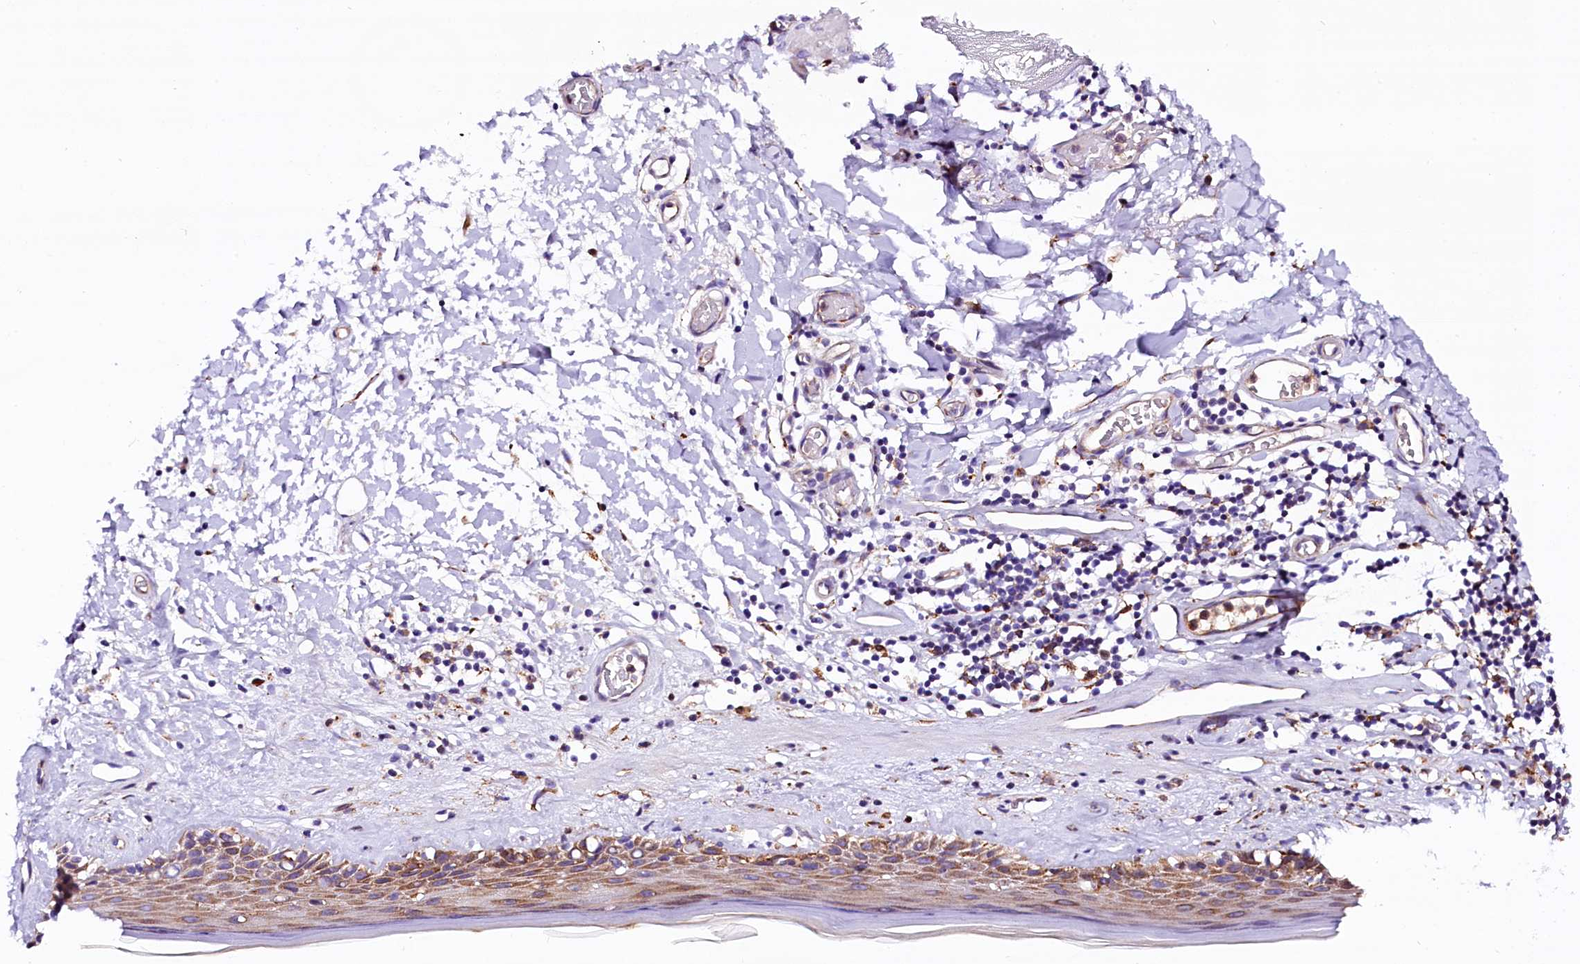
{"staining": {"intensity": "moderate", "quantity": ">75%", "location": "cytoplasmic/membranous"}, "tissue": "skin", "cell_type": "Epidermal cells", "image_type": "normal", "snomed": [{"axis": "morphology", "description": "Normal tissue, NOS"}, {"axis": "topography", "description": "Adipose tissue"}, {"axis": "topography", "description": "Vascular tissue"}, {"axis": "topography", "description": "Vulva"}, {"axis": "topography", "description": "Peripheral nerve tissue"}], "caption": "DAB immunohistochemical staining of benign skin demonstrates moderate cytoplasmic/membranous protein positivity in about >75% of epidermal cells. Nuclei are stained in blue.", "gene": "CMTR2", "patient": {"sex": "female", "age": 86}}